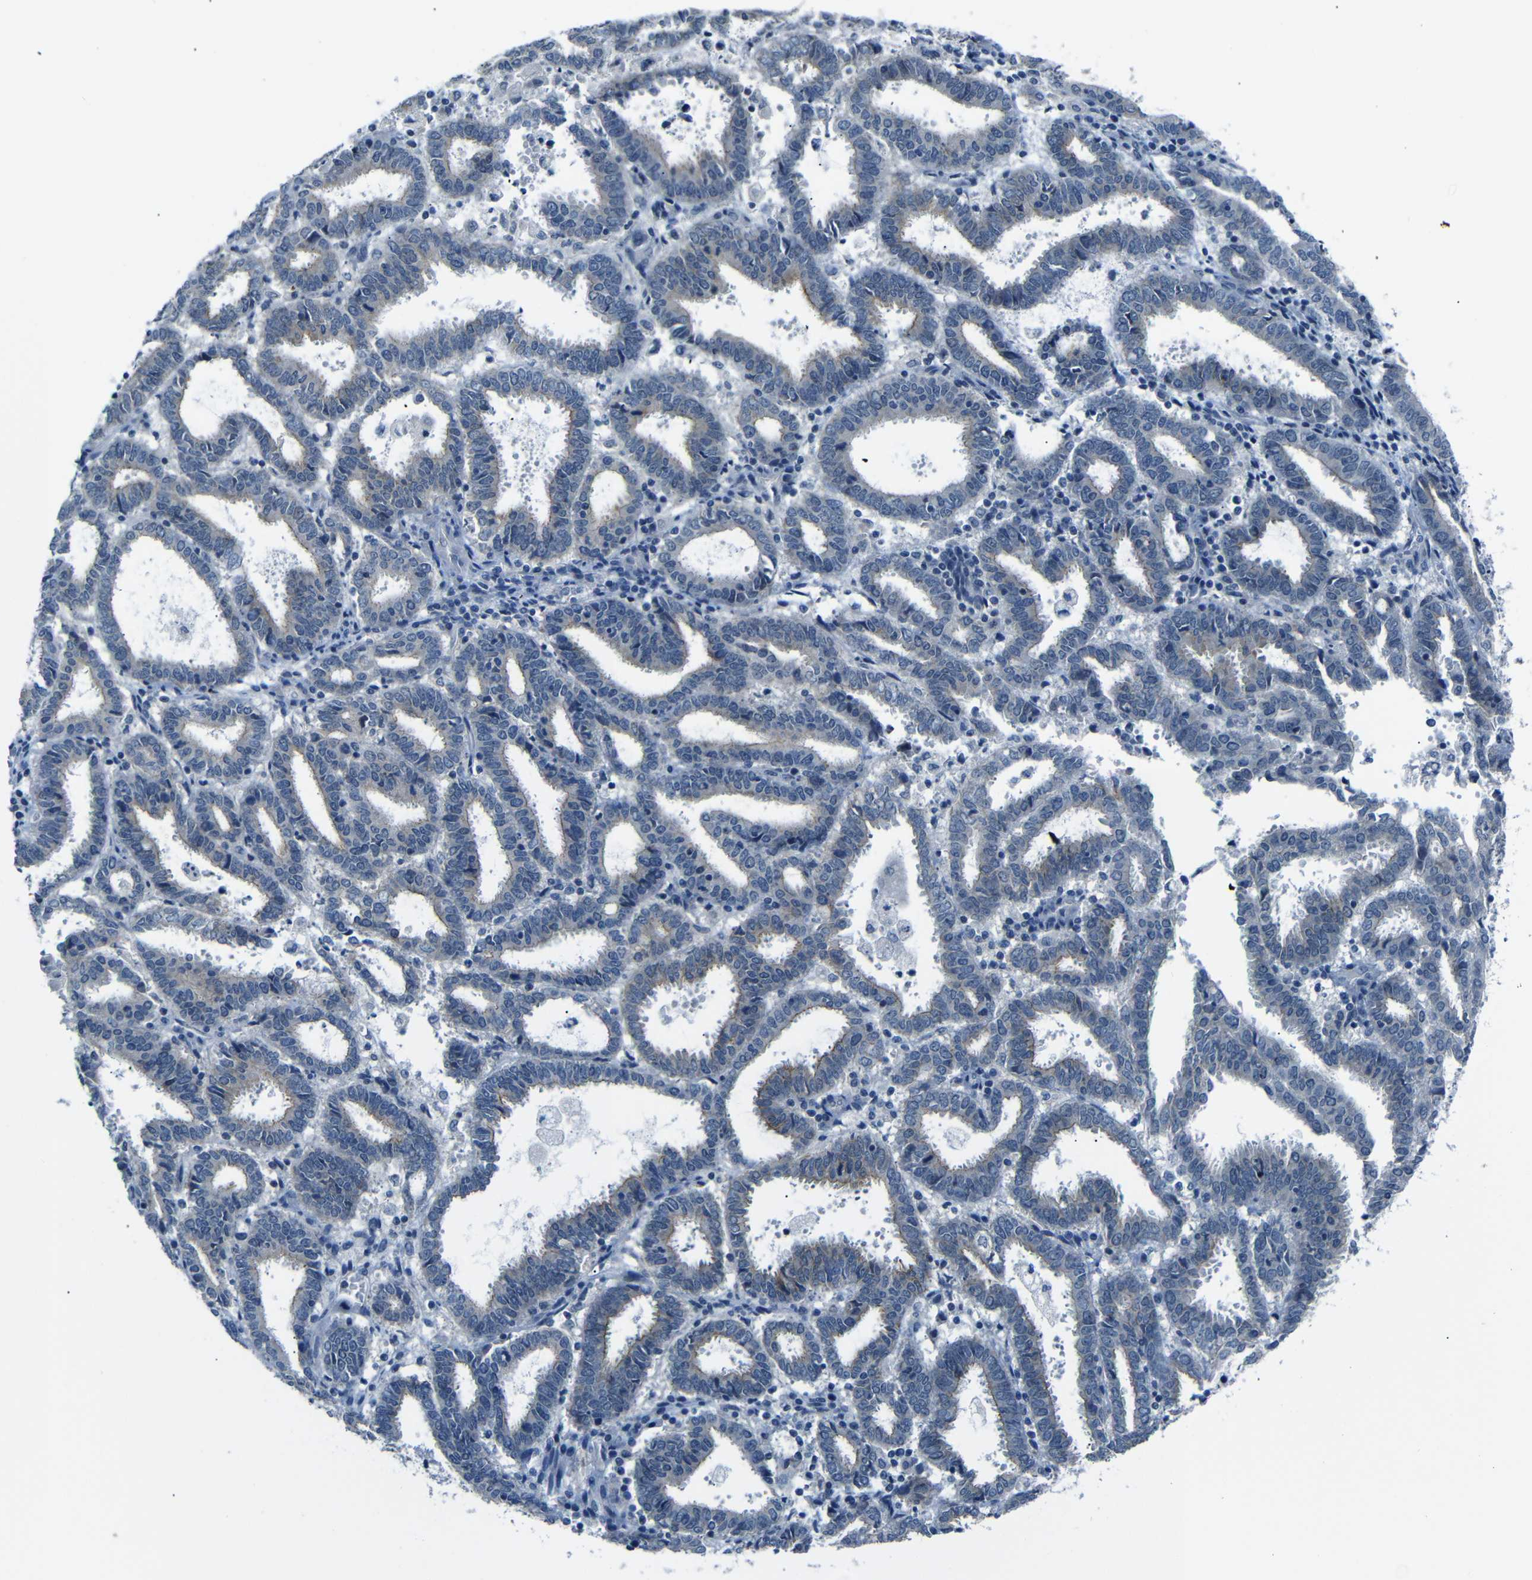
{"staining": {"intensity": "moderate", "quantity": "<25%", "location": "cytoplasmic/membranous"}, "tissue": "endometrial cancer", "cell_type": "Tumor cells", "image_type": "cancer", "snomed": [{"axis": "morphology", "description": "Adenocarcinoma, NOS"}, {"axis": "topography", "description": "Uterus"}], "caption": "Endometrial cancer stained with DAB (3,3'-diaminobenzidine) immunohistochemistry (IHC) shows low levels of moderate cytoplasmic/membranous expression in about <25% of tumor cells. Immunohistochemistry stains the protein in brown and the nuclei are stained blue.", "gene": "ANK3", "patient": {"sex": "female", "age": 83}}